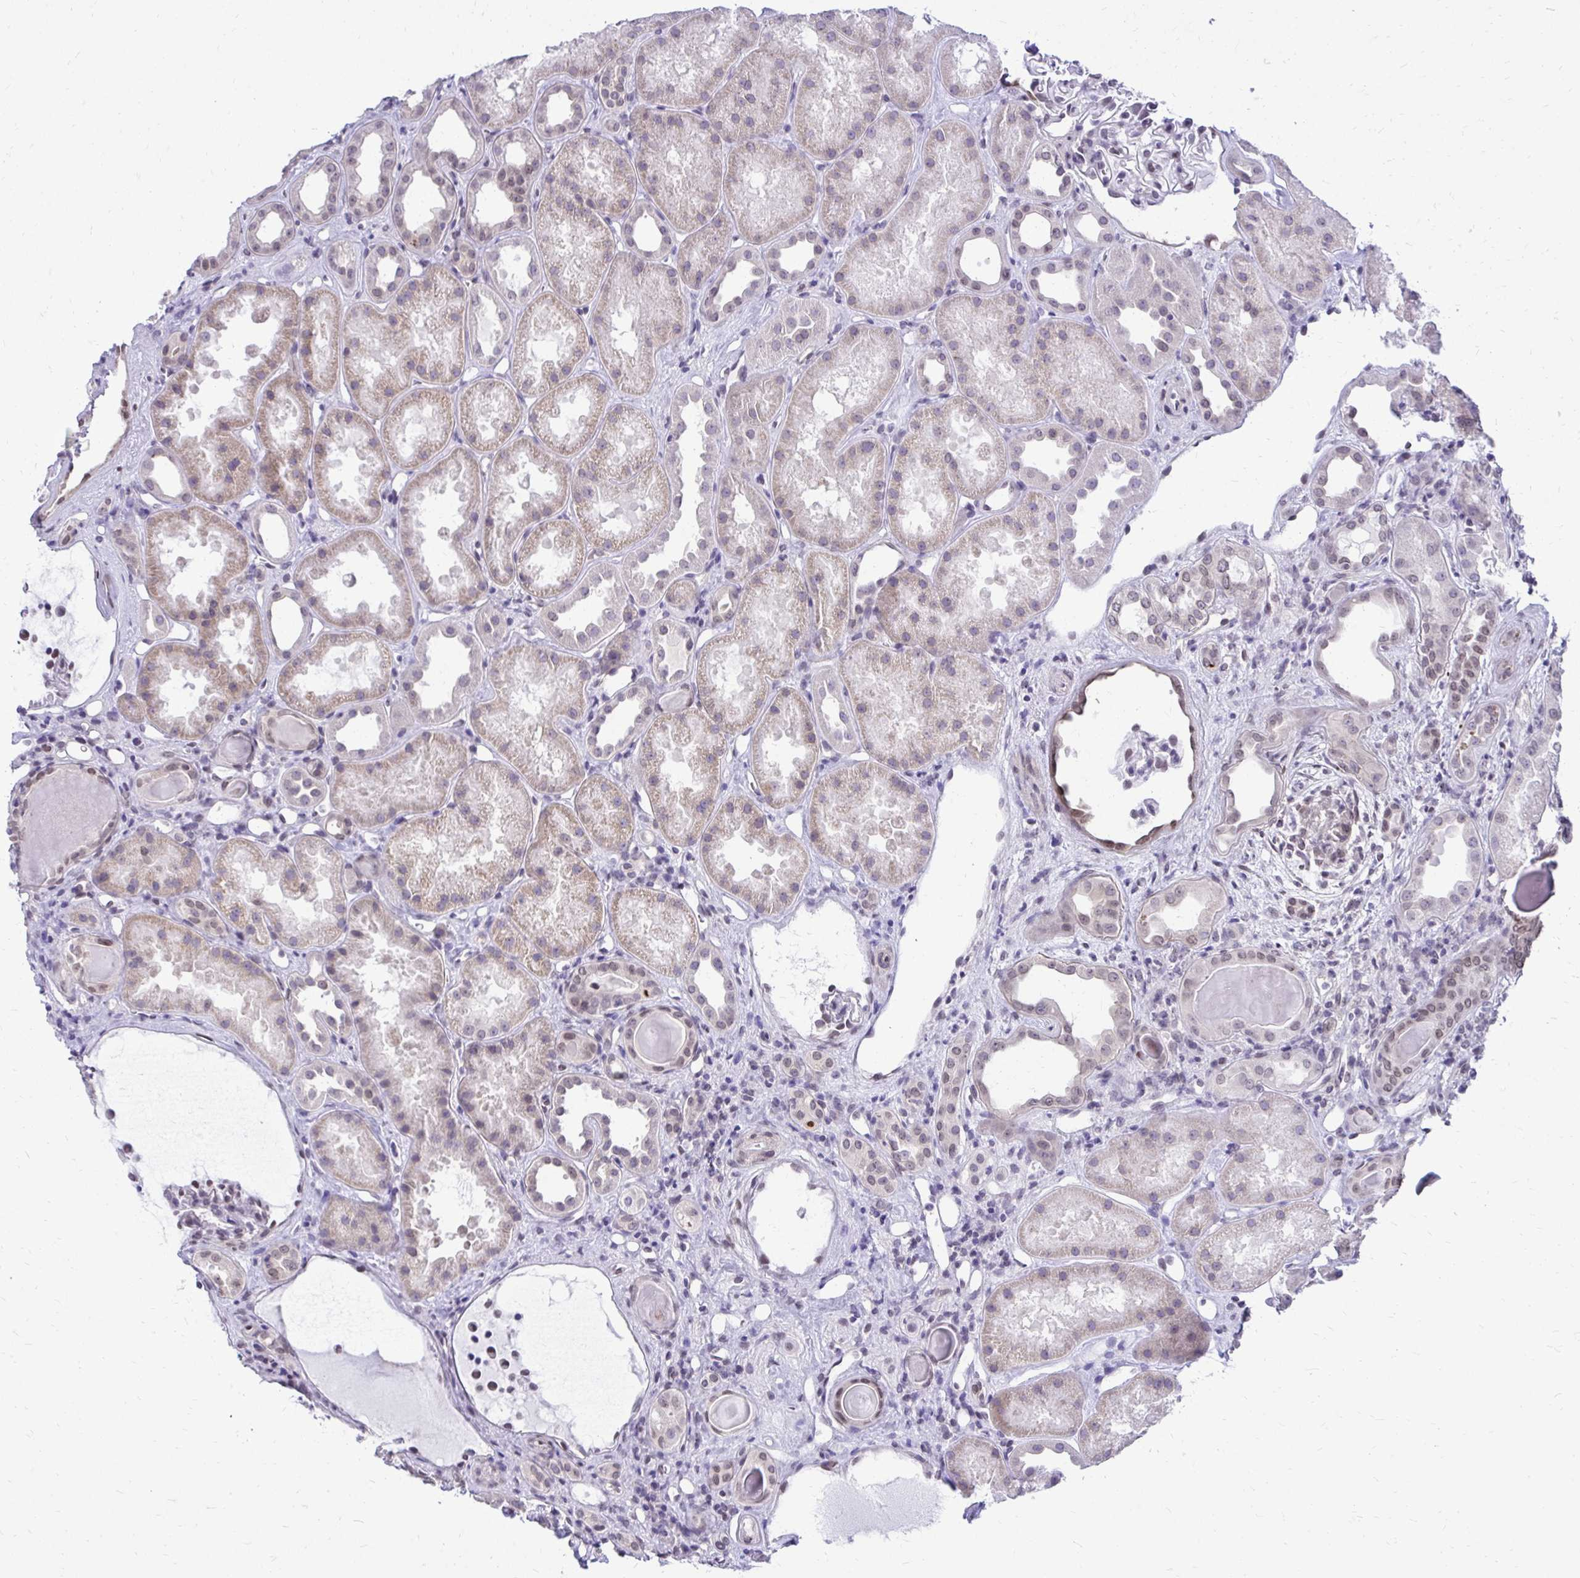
{"staining": {"intensity": "weak", "quantity": "25%-75%", "location": "nuclear"}, "tissue": "kidney", "cell_type": "Cells in glomeruli", "image_type": "normal", "snomed": [{"axis": "morphology", "description": "Normal tissue, NOS"}, {"axis": "topography", "description": "Kidney"}], "caption": "A high-resolution histopathology image shows IHC staining of normal kidney, which displays weak nuclear positivity in approximately 25%-75% of cells in glomeruli.", "gene": "BANF1", "patient": {"sex": "male", "age": 61}}